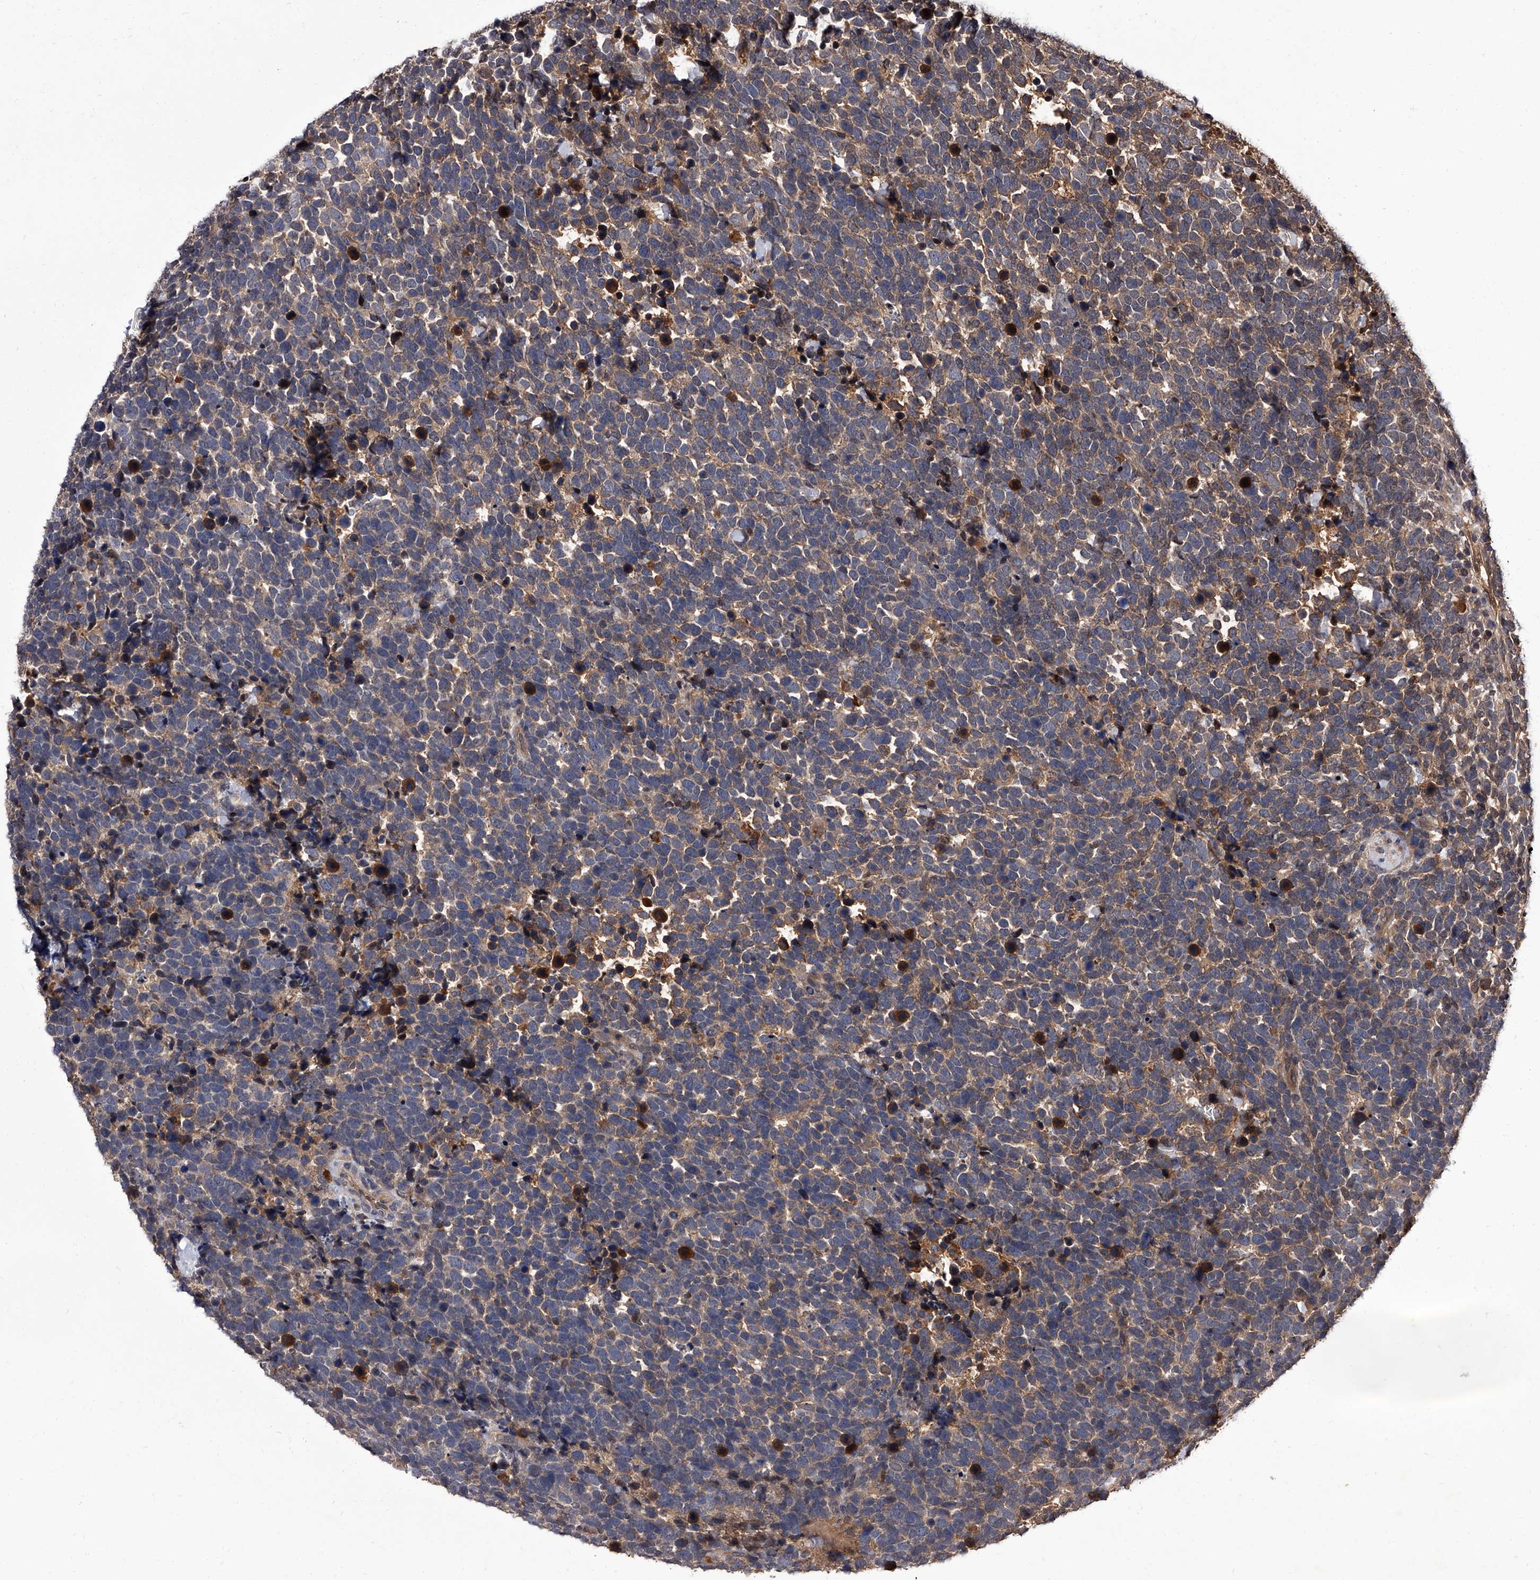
{"staining": {"intensity": "weak", "quantity": "25%-75%", "location": "cytoplasmic/membranous"}, "tissue": "urothelial cancer", "cell_type": "Tumor cells", "image_type": "cancer", "snomed": [{"axis": "morphology", "description": "Urothelial carcinoma, High grade"}, {"axis": "topography", "description": "Urinary bladder"}], "caption": "An immunohistochemistry micrograph of neoplastic tissue is shown. Protein staining in brown shows weak cytoplasmic/membranous positivity in urothelial carcinoma (high-grade) within tumor cells.", "gene": "SLC18B1", "patient": {"sex": "female", "age": 82}}